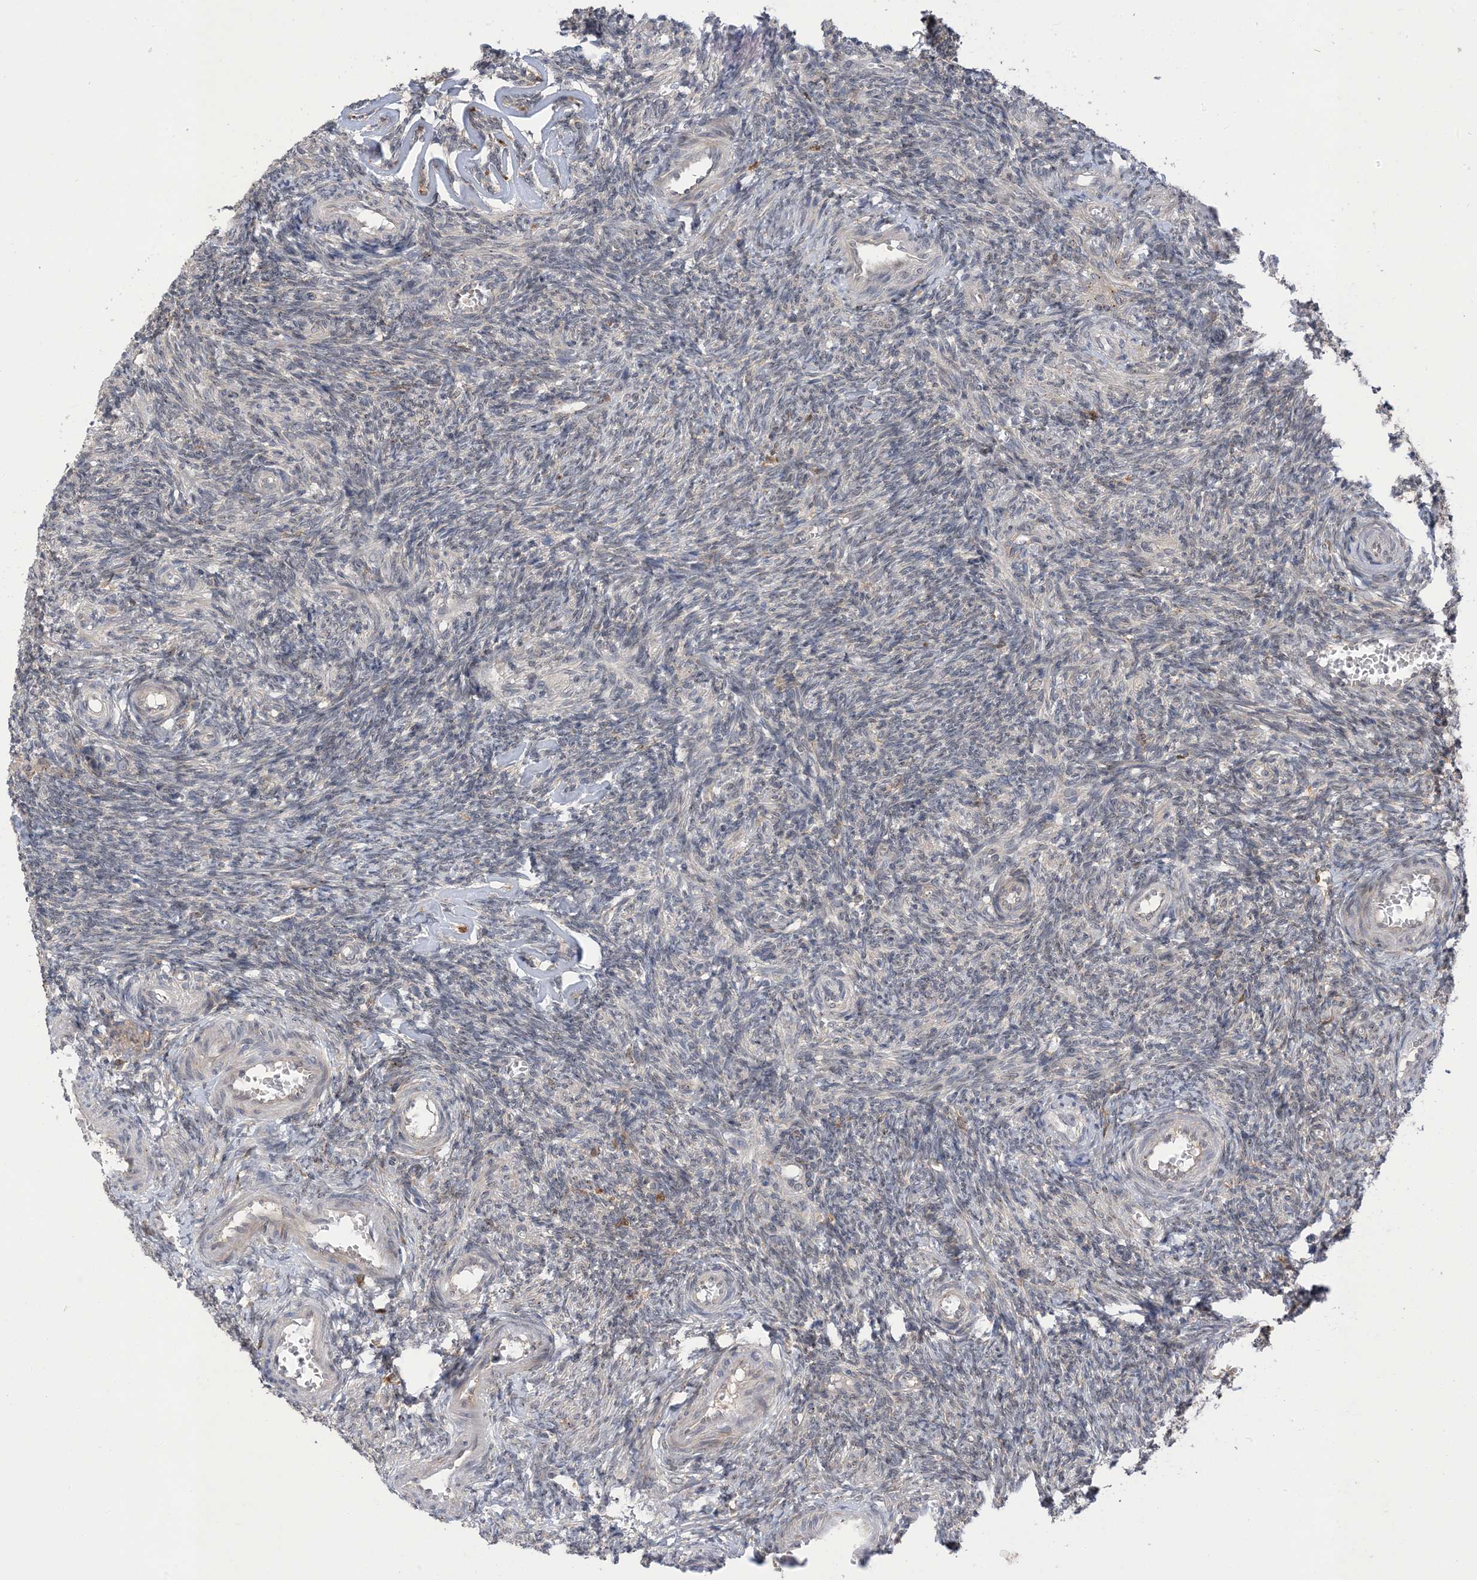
{"staining": {"intensity": "negative", "quantity": "none", "location": "none"}, "tissue": "ovary", "cell_type": "Ovarian stroma cells", "image_type": "normal", "snomed": [{"axis": "morphology", "description": "Normal tissue, NOS"}, {"axis": "topography", "description": "Ovary"}], "caption": "High power microscopy image of an IHC histopathology image of unremarkable ovary, revealing no significant expression in ovarian stroma cells.", "gene": "NAGK", "patient": {"sex": "female", "age": 27}}